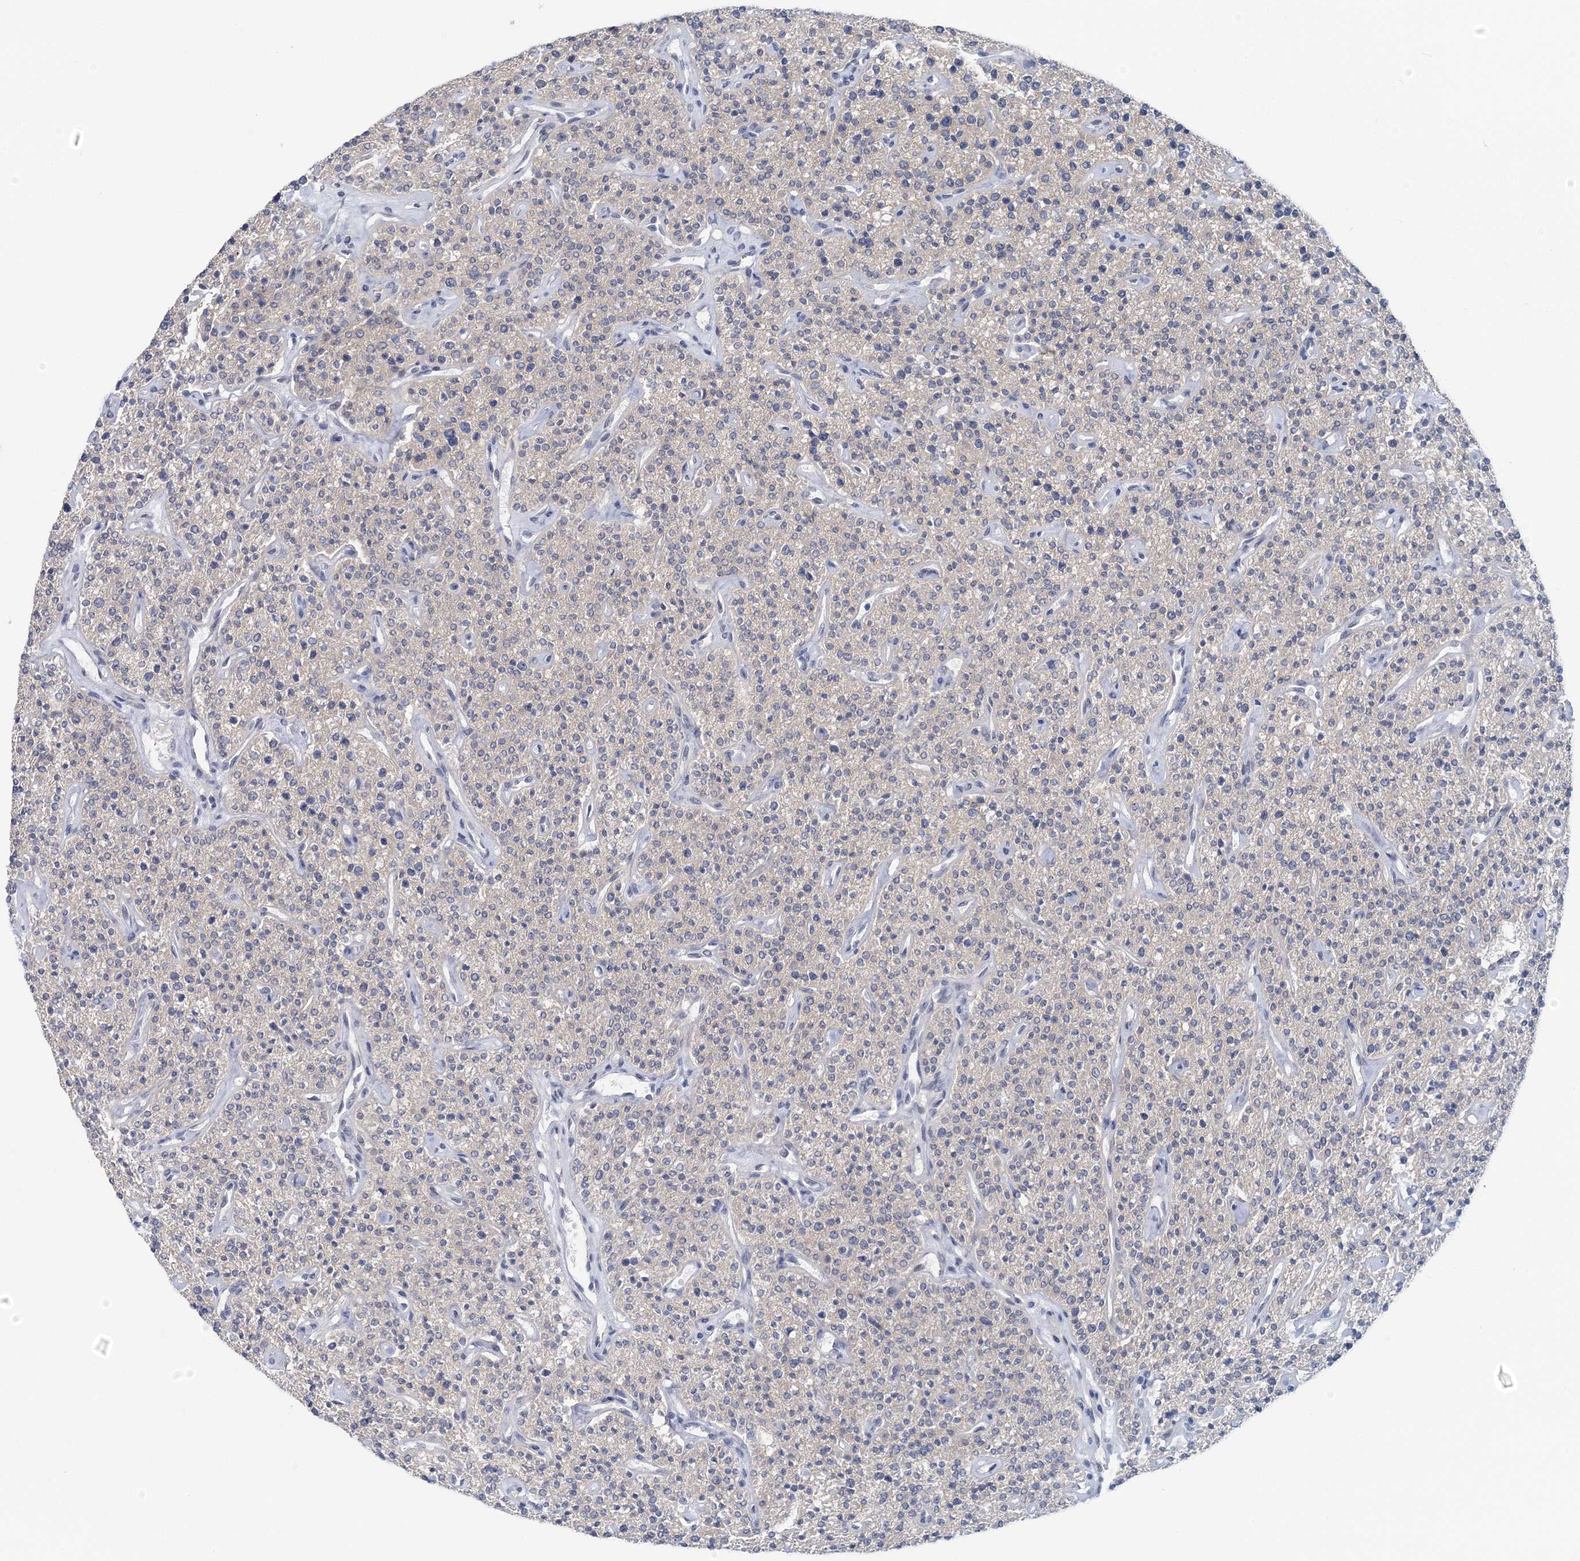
{"staining": {"intensity": "moderate", "quantity": "25%-75%", "location": "cytoplasmic/membranous"}, "tissue": "parathyroid gland", "cell_type": "Glandular cells", "image_type": "normal", "snomed": [{"axis": "morphology", "description": "Normal tissue, NOS"}, {"axis": "topography", "description": "Parathyroid gland"}], "caption": "Immunohistochemistry (IHC) photomicrograph of unremarkable parathyroid gland: parathyroid gland stained using IHC displays medium levels of moderate protein expression localized specifically in the cytoplasmic/membranous of glandular cells, appearing as a cytoplasmic/membranous brown color.", "gene": "HYCC2", "patient": {"sex": "male", "age": 46}}